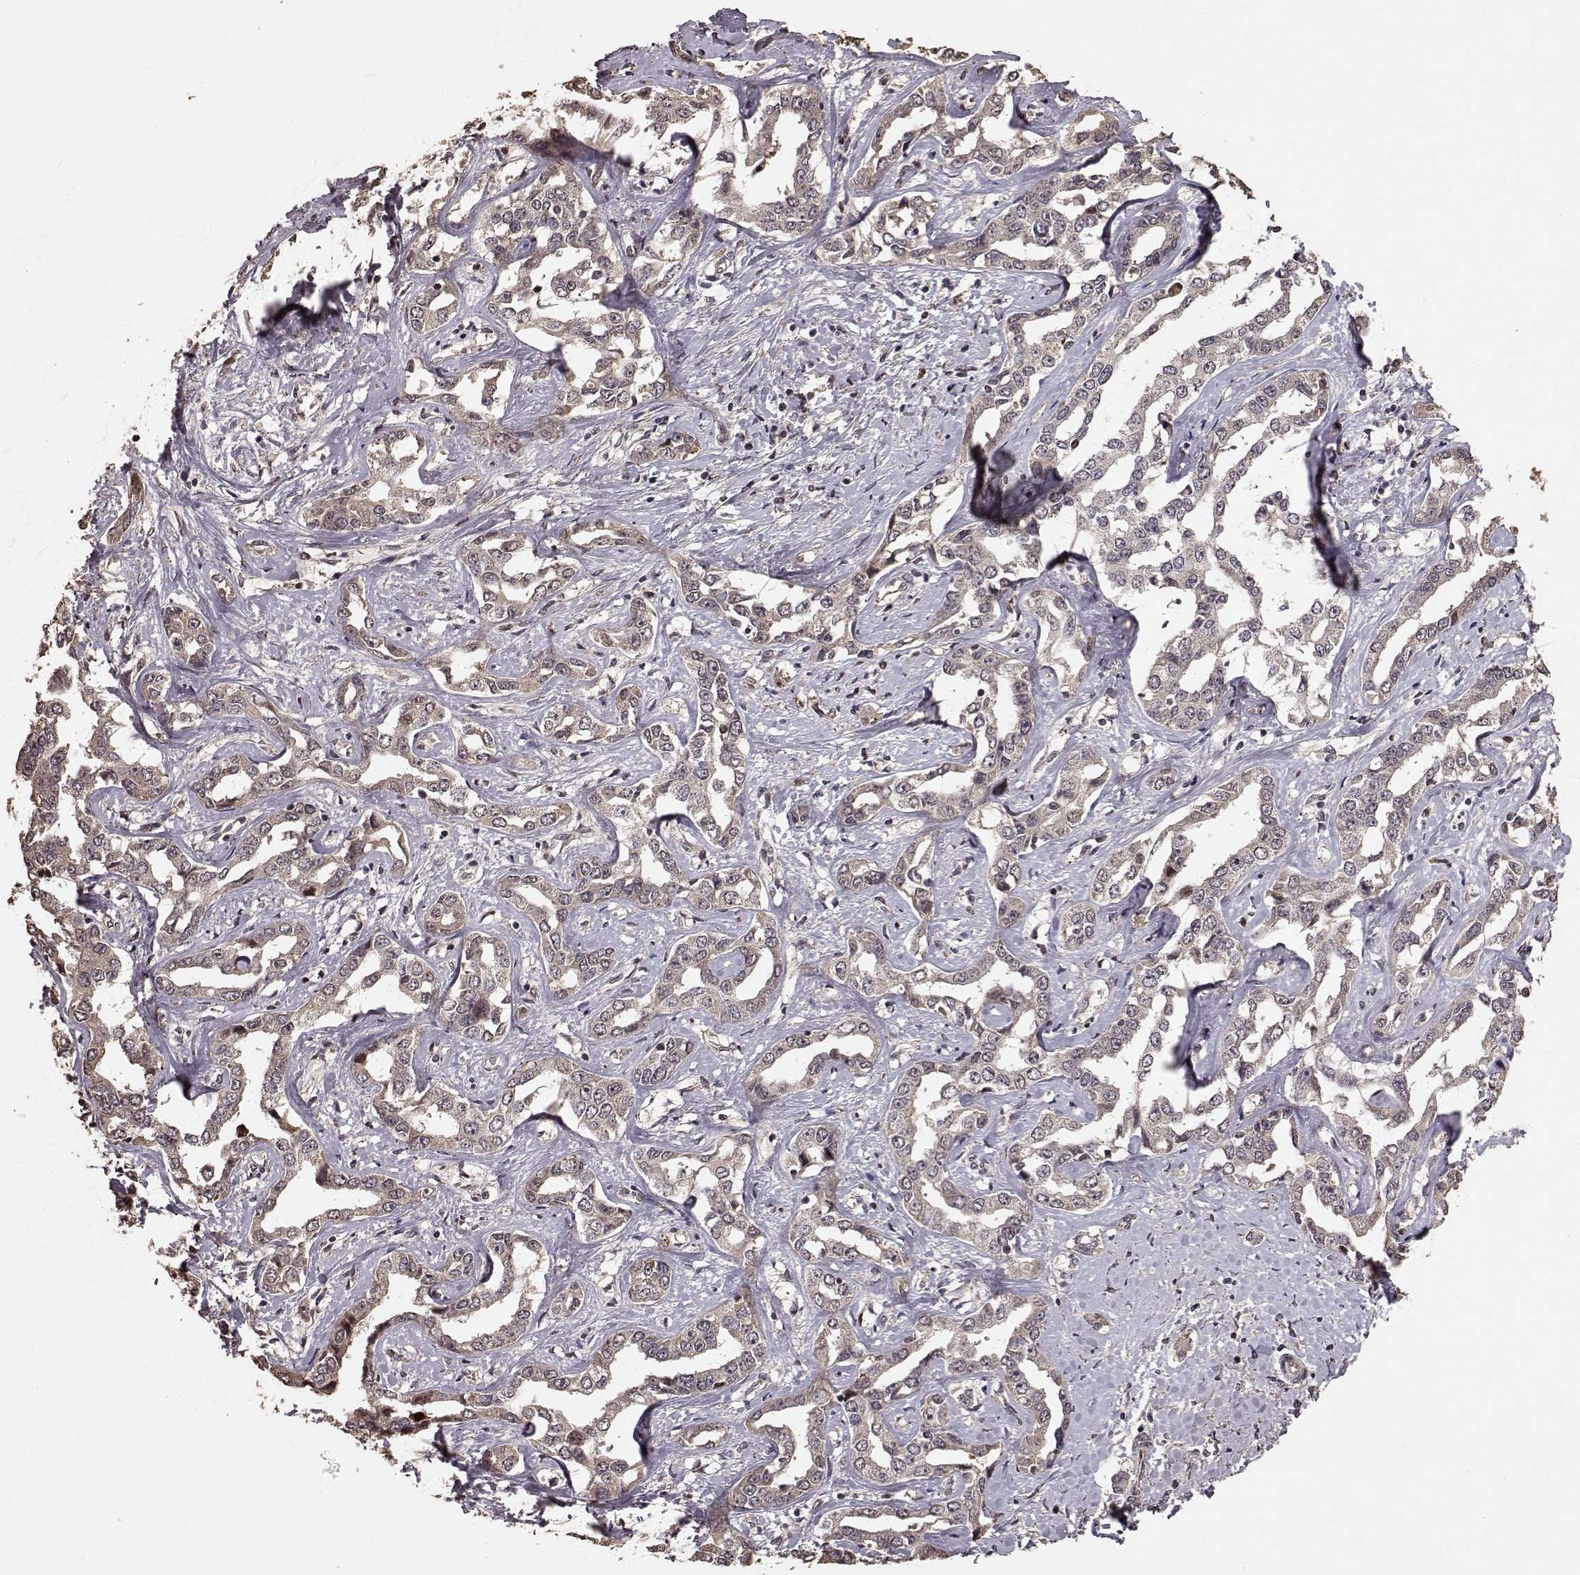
{"staining": {"intensity": "weak", "quantity": ">75%", "location": "cytoplasmic/membranous"}, "tissue": "liver cancer", "cell_type": "Tumor cells", "image_type": "cancer", "snomed": [{"axis": "morphology", "description": "Cholangiocarcinoma"}, {"axis": "topography", "description": "Liver"}], "caption": "Immunohistochemistry of cholangiocarcinoma (liver) displays low levels of weak cytoplasmic/membranous staining in approximately >75% of tumor cells.", "gene": "USP15", "patient": {"sex": "male", "age": 59}}